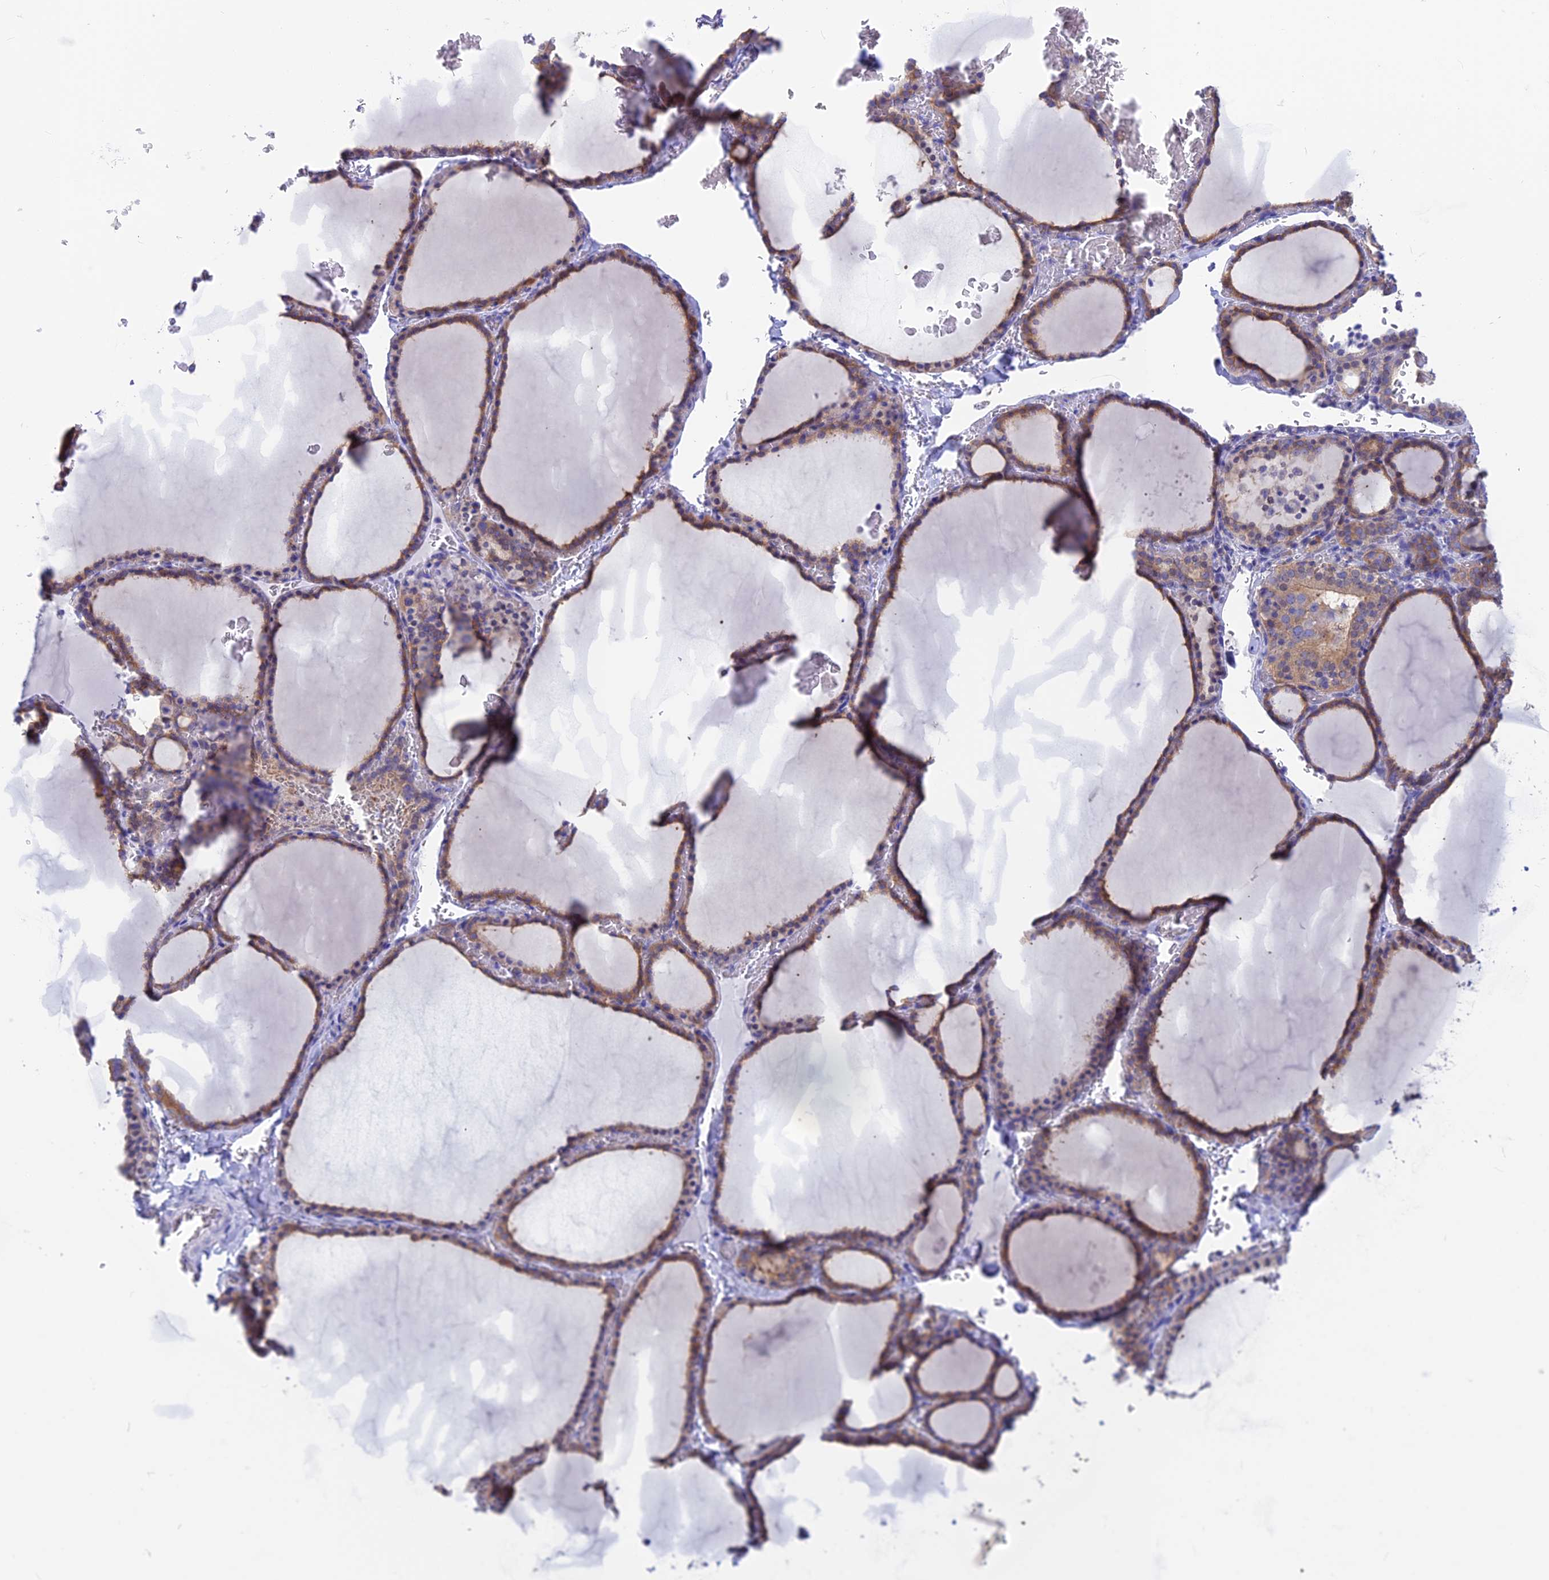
{"staining": {"intensity": "moderate", "quantity": ">75%", "location": "cytoplasmic/membranous"}, "tissue": "thyroid gland", "cell_type": "Glandular cells", "image_type": "normal", "snomed": [{"axis": "morphology", "description": "Normal tissue, NOS"}, {"axis": "topography", "description": "Thyroid gland"}], "caption": "A micrograph of thyroid gland stained for a protein exhibits moderate cytoplasmic/membranous brown staining in glandular cells. (Stains: DAB in brown, nuclei in blue, Microscopy: brightfield microscopy at high magnification).", "gene": "LZTFL1", "patient": {"sex": "female", "age": 39}}